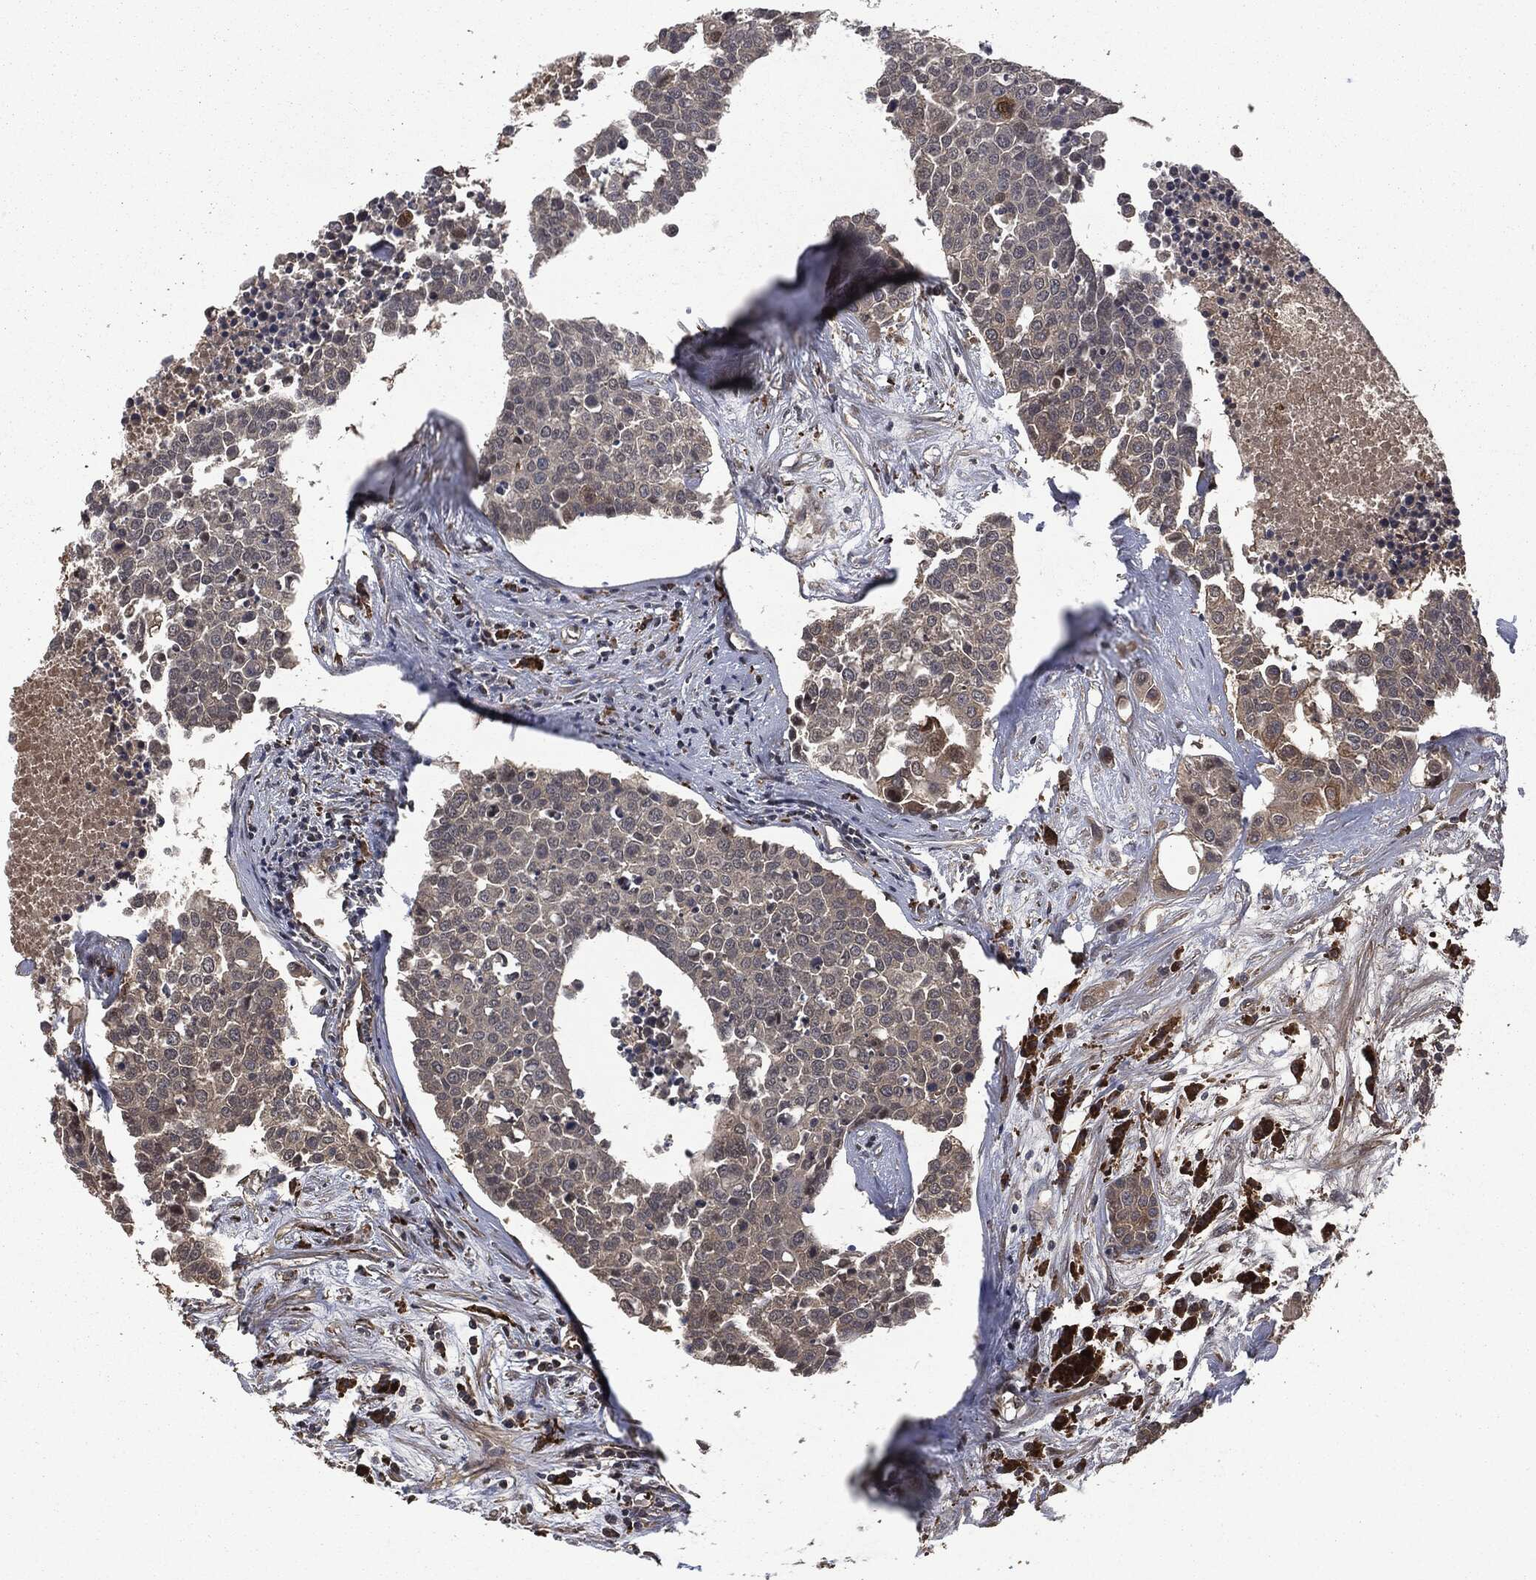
{"staining": {"intensity": "weak", "quantity": "25%-75%", "location": "cytoplasmic/membranous"}, "tissue": "carcinoid", "cell_type": "Tumor cells", "image_type": "cancer", "snomed": [{"axis": "morphology", "description": "Carcinoid, malignant, NOS"}, {"axis": "topography", "description": "Colon"}], "caption": "Carcinoid tissue shows weak cytoplasmic/membranous expression in approximately 25%-75% of tumor cells", "gene": "CRABP2", "patient": {"sex": "male", "age": 81}}